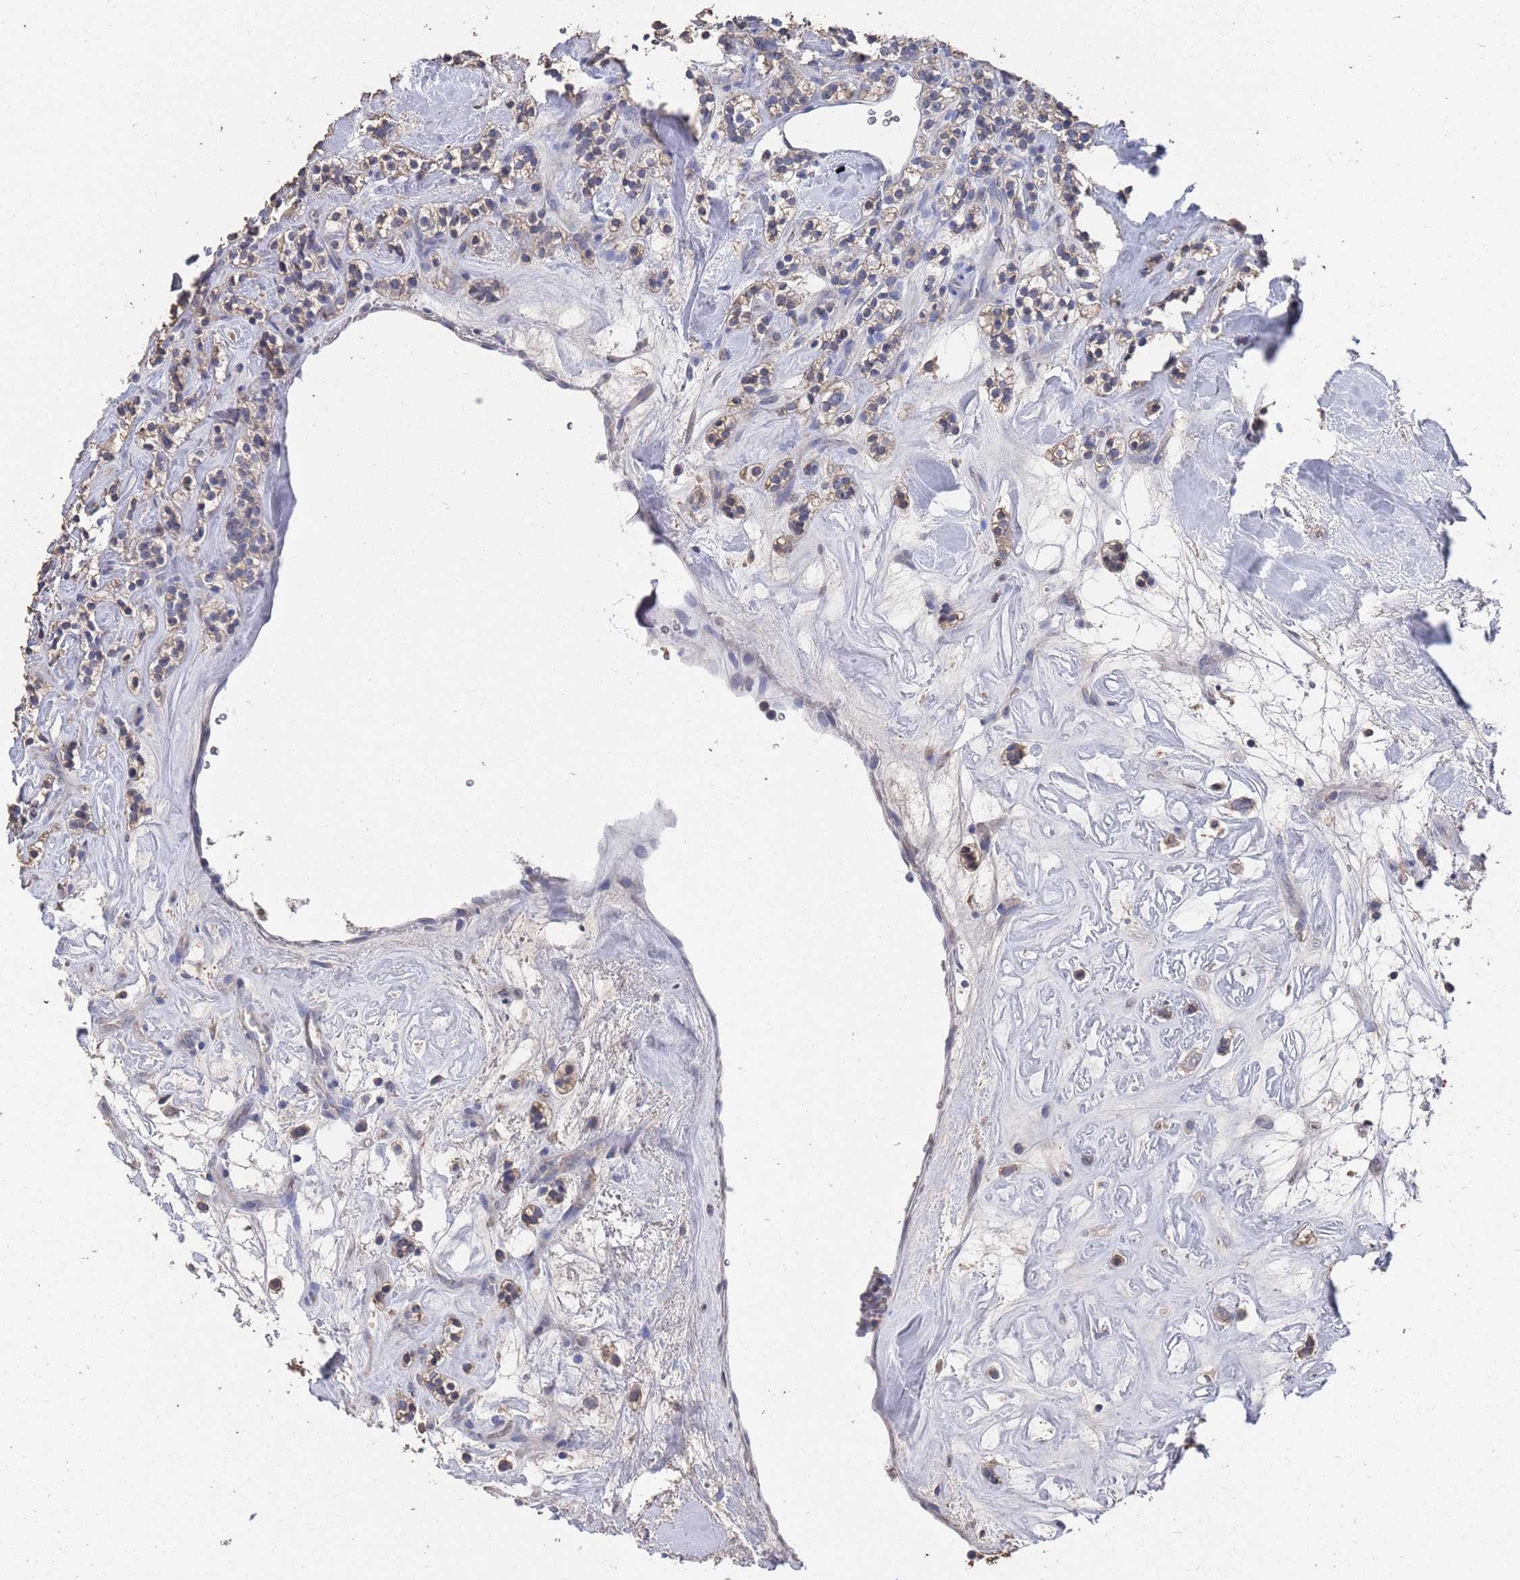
{"staining": {"intensity": "weak", "quantity": "<25%", "location": "cytoplasmic/membranous"}, "tissue": "renal cancer", "cell_type": "Tumor cells", "image_type": "cancer", "snomed": [{"axis": "morphology", "description": "Adenocarcinoma, NOS"}, {"axis": "topography", "description": "Kidney"}], "caption": "This is an immunohistochemistry photomicrograph of human renal cancer (adenocarcinoma). There is no staining in tumor cells.", "gene": "BTBD18", "patient": {"sex": "male", "age": 77}}